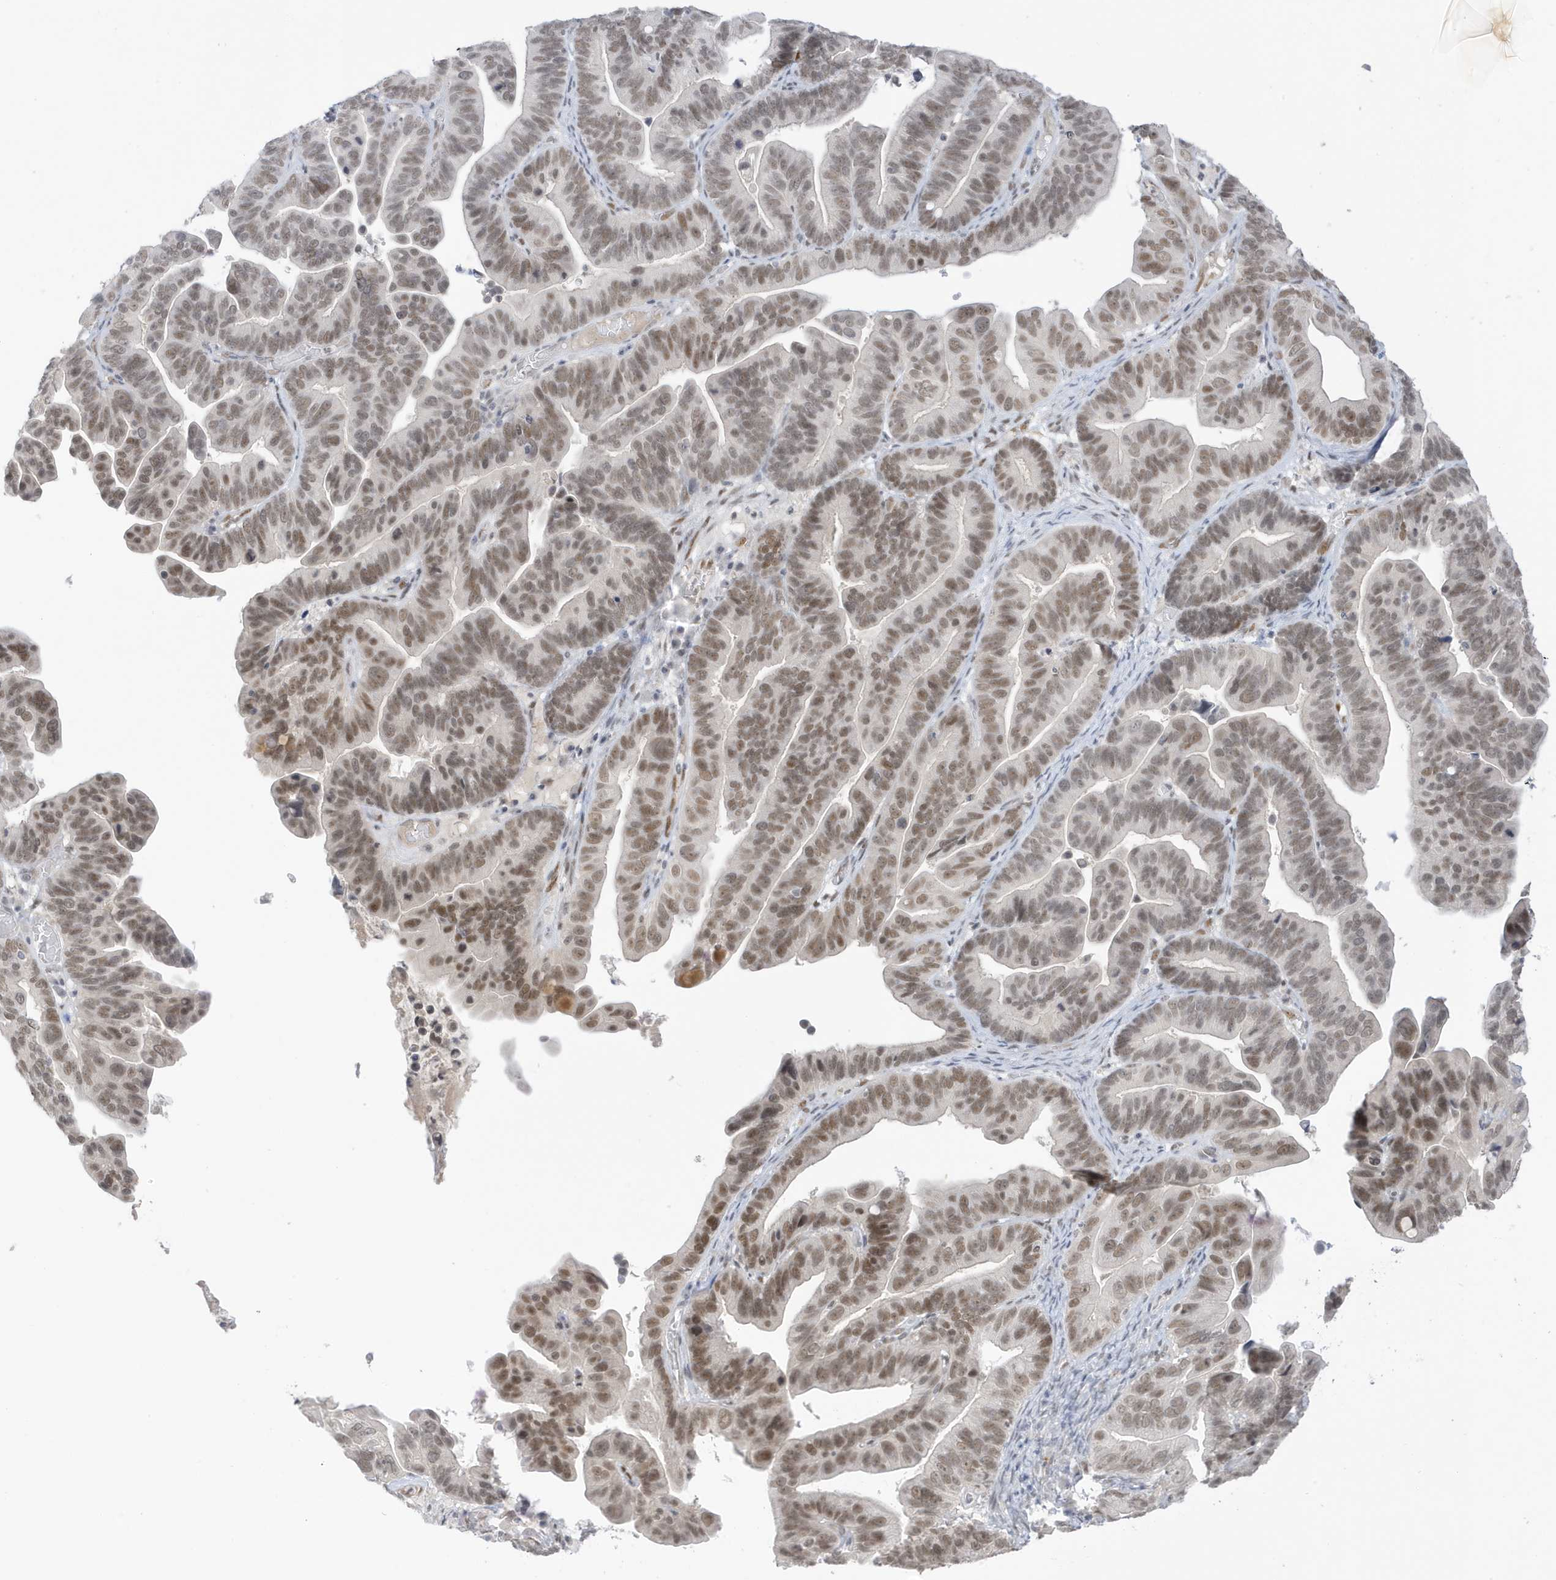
{"staining": {"intensity": "moderate", "quantity": ">75%", "location": "nuclear"}, "tissue": "ovarian cancer", "cell_type": "Tumor cells", "image_type": "cancer", "snomed": [{"axis": "morphology", "description": "Cystadenocarcinoma, serous, NOS"}, {"axis": "topography", "description": "Ovary"}], "caption": "Immunohistochemistry (IHC) staining of ovarian serous cystadenocarcinoma, which exhibits medium levels of moderate nuclear staining in about >75% of tumor cells indicating moderate nuclear protein expression. The staining was performed using DAB (3,3'-diaminobenzidine) (brown) for protein detection and nuclei were counterstained in hematoxylin (blue).", "gene": "MSL3", "patient": {"sex": "female", "age": 56}}